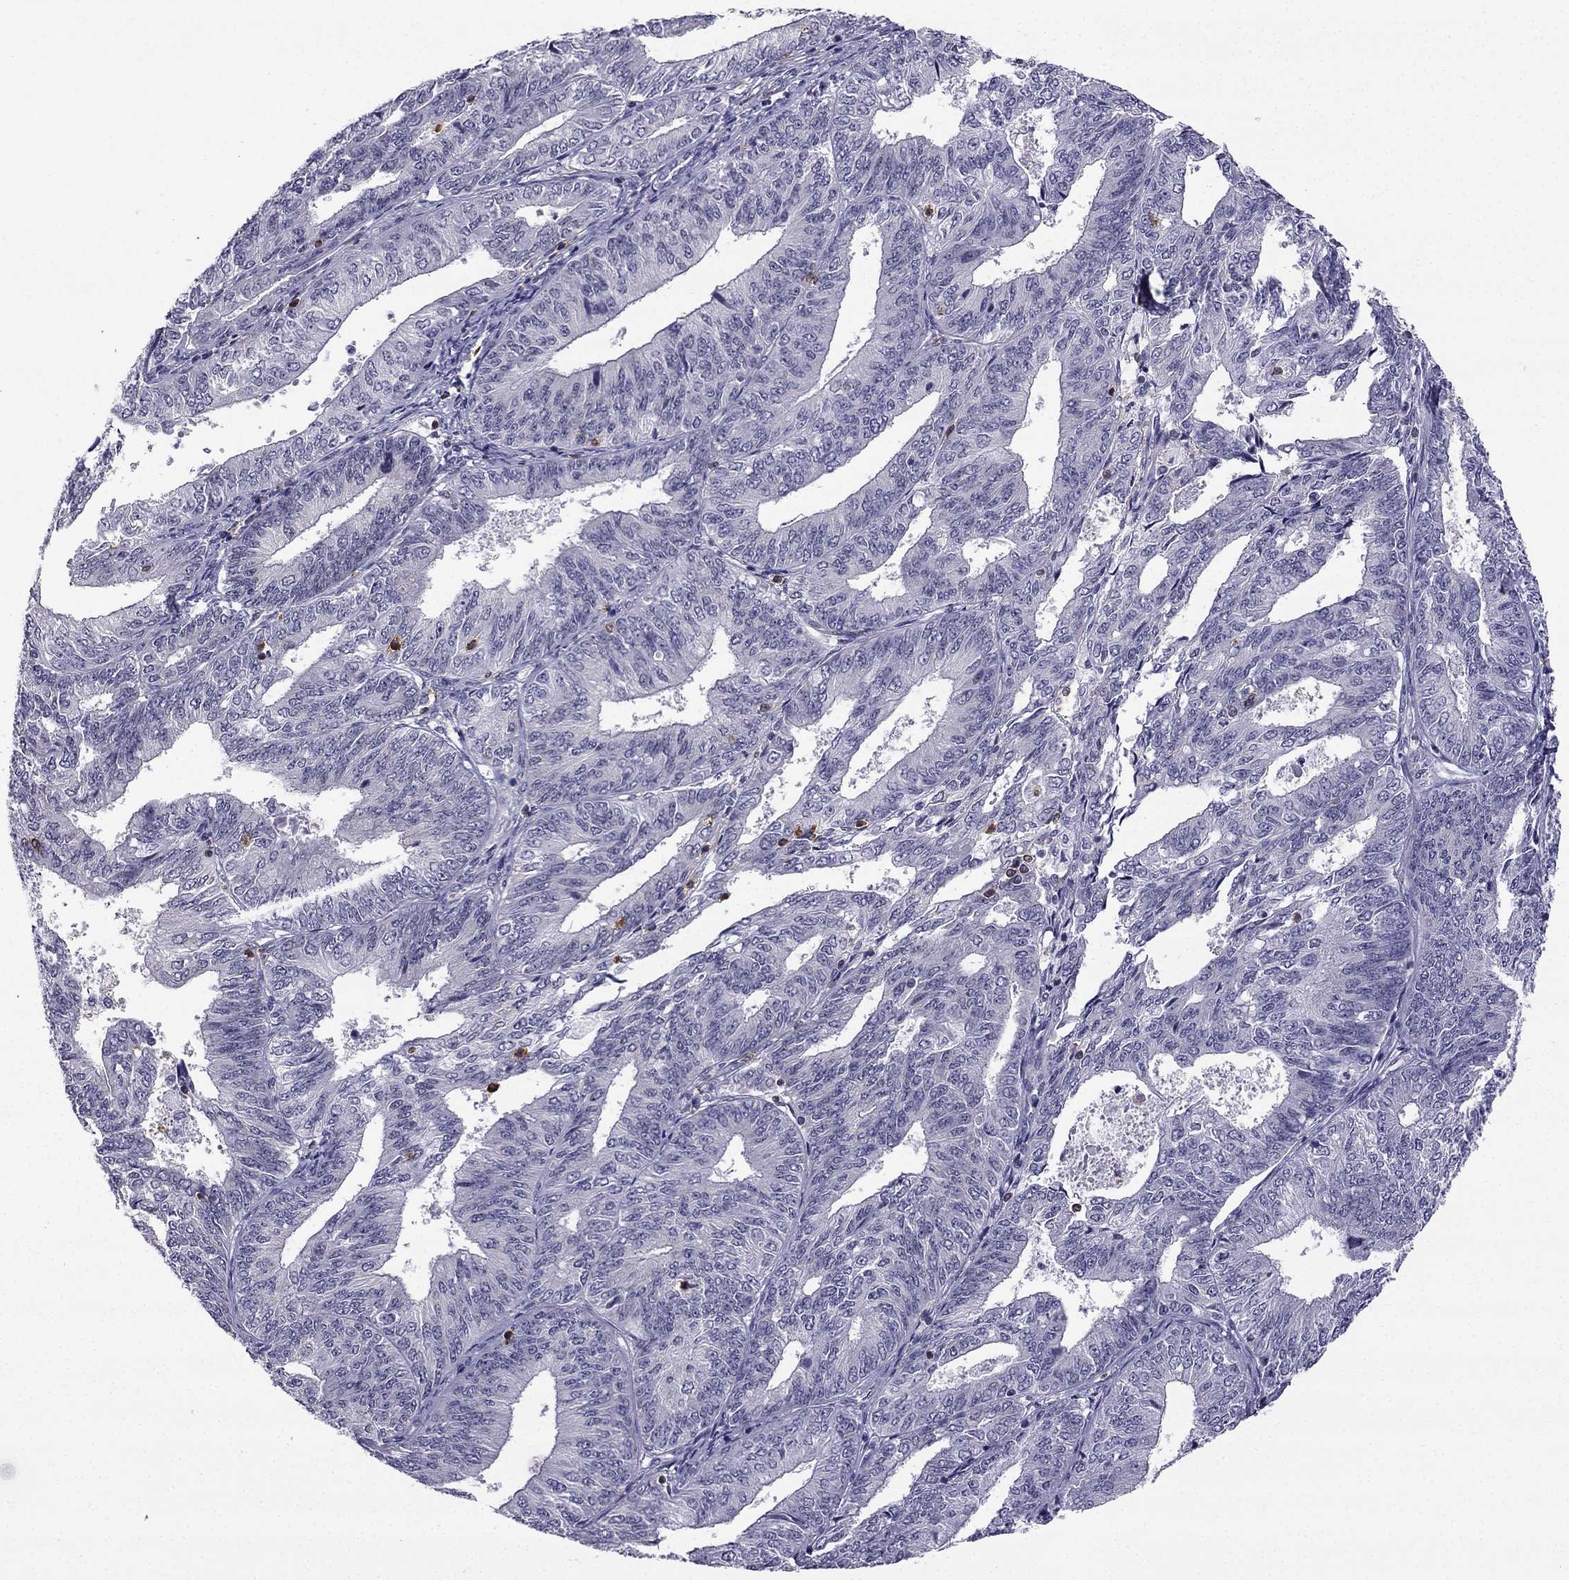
{"staining": {"intensity": "negative", "quantity": "none", "location": "none"}, "tissue": "endometrial cancer", "cell_type": "Tumor cells", "image_type": "cancer", "snomed": [{"axis": "morphology", "description": "Adenocarcinoma, NOS"}, {"axis": "topography", "description": "Endometrium"}], "caption": "The image demonstrates no significant staining in tumor cells of endometrial cancer (adenocarcinoma). The staining was performed using DAB to visualize the protein expression in brown, while the nuclei were stained in blue with hematoxylin (Magnification: 20x).", "gene": "CCK", "patient": {"sex": "female", "age": 58}}